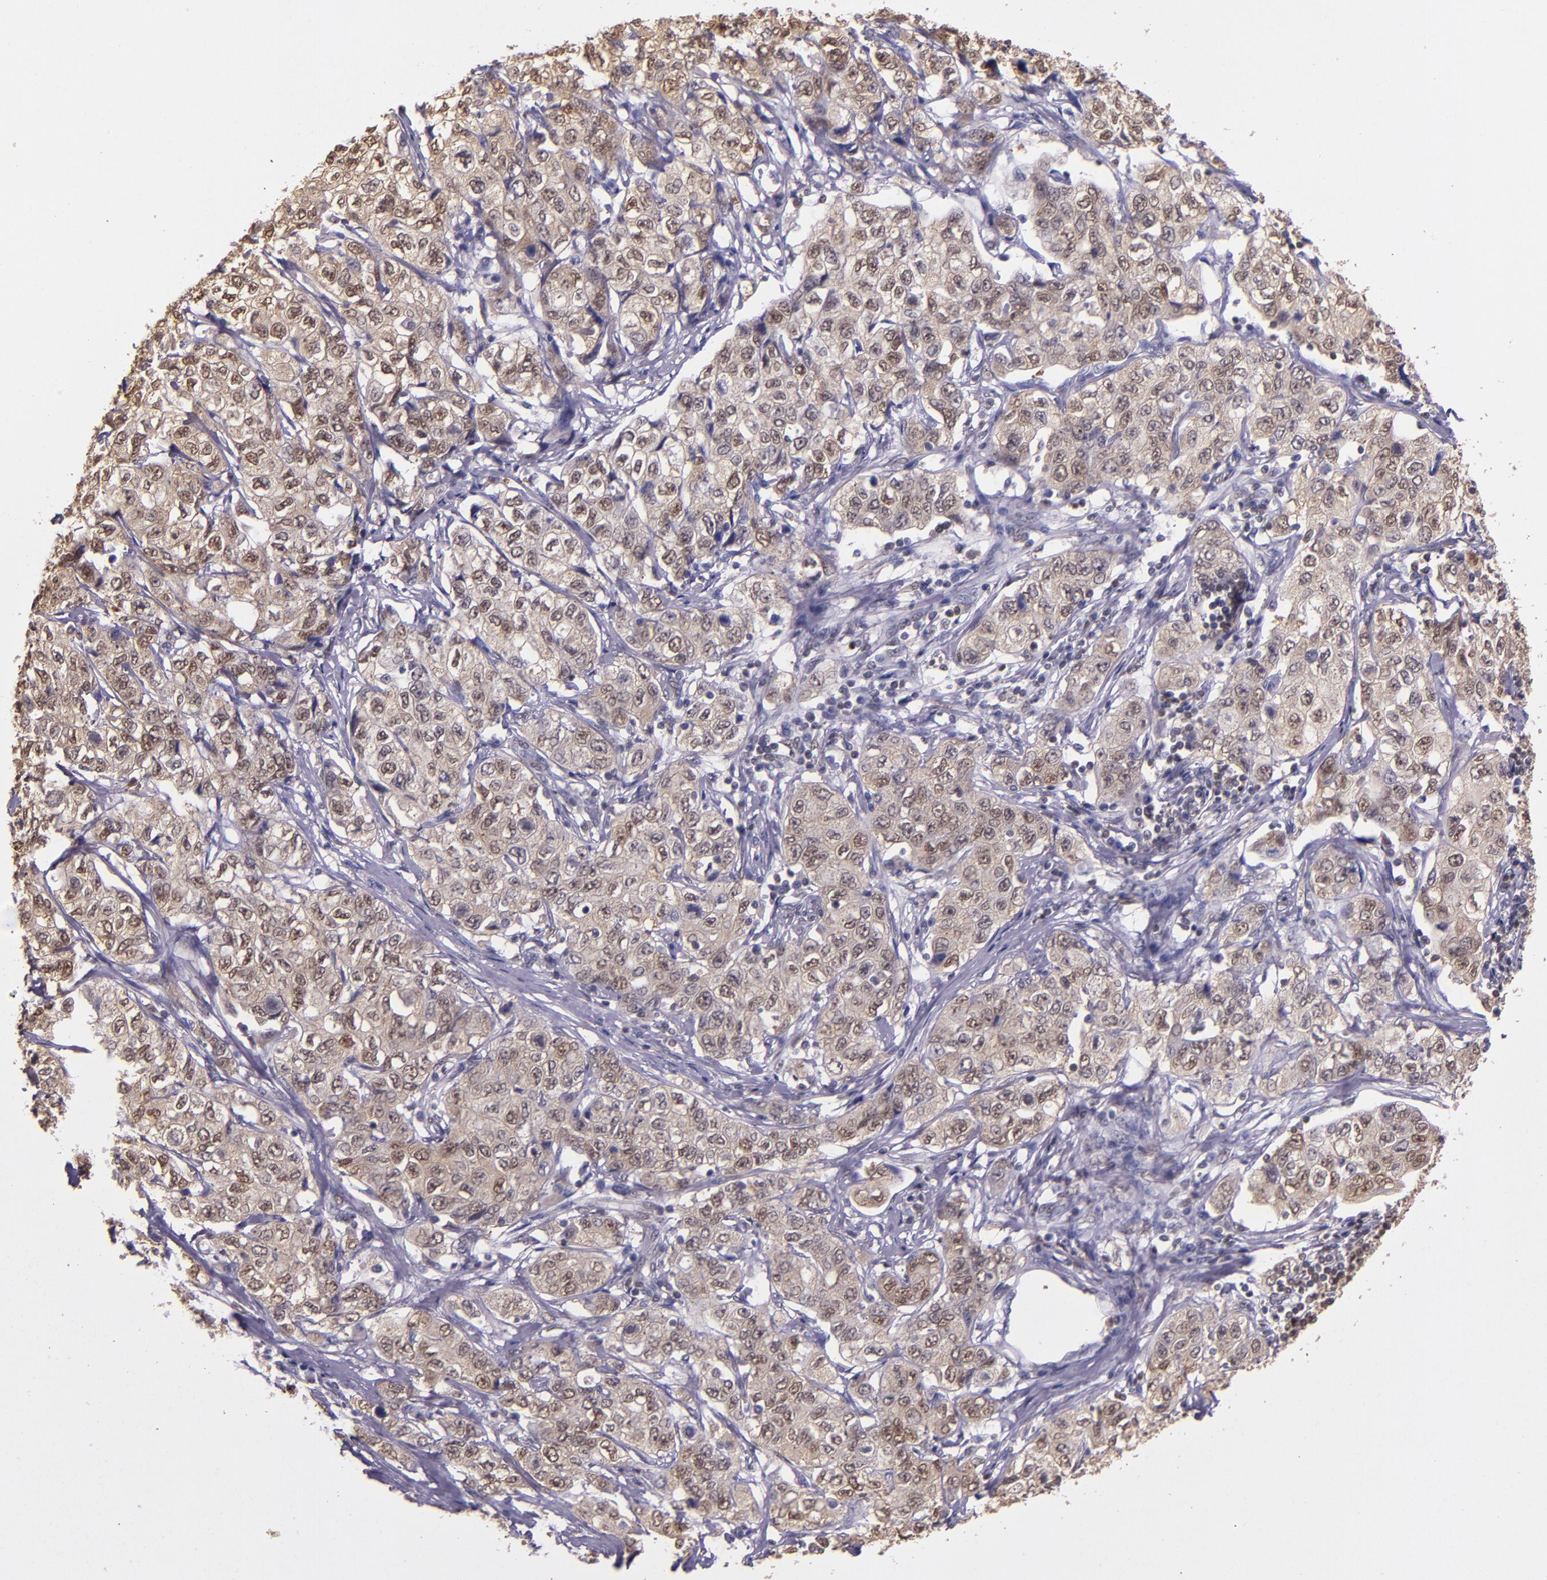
{"staining": {"intensity": "weak", "quantity": "25%-75%", "location": "cytoplasmic/membranous,nuclear"}, "tissue": "stomach cancer", "cell_type": "Tumor cells", "image_type": "cancer", "snomed": [{"axis": "morphology", "description": "Adenocarcinoma, NOS"}, {"axis": "topography", "description": "Stomach"}], "caption": "Protein expression analysis of stomach cancer reveals weak cytoplasmic/membranous and nuclear expression in approximately 25%-75% of tumor cells.", "gene": "STAT6", "patient": {"sex": "male", "age": 48}}